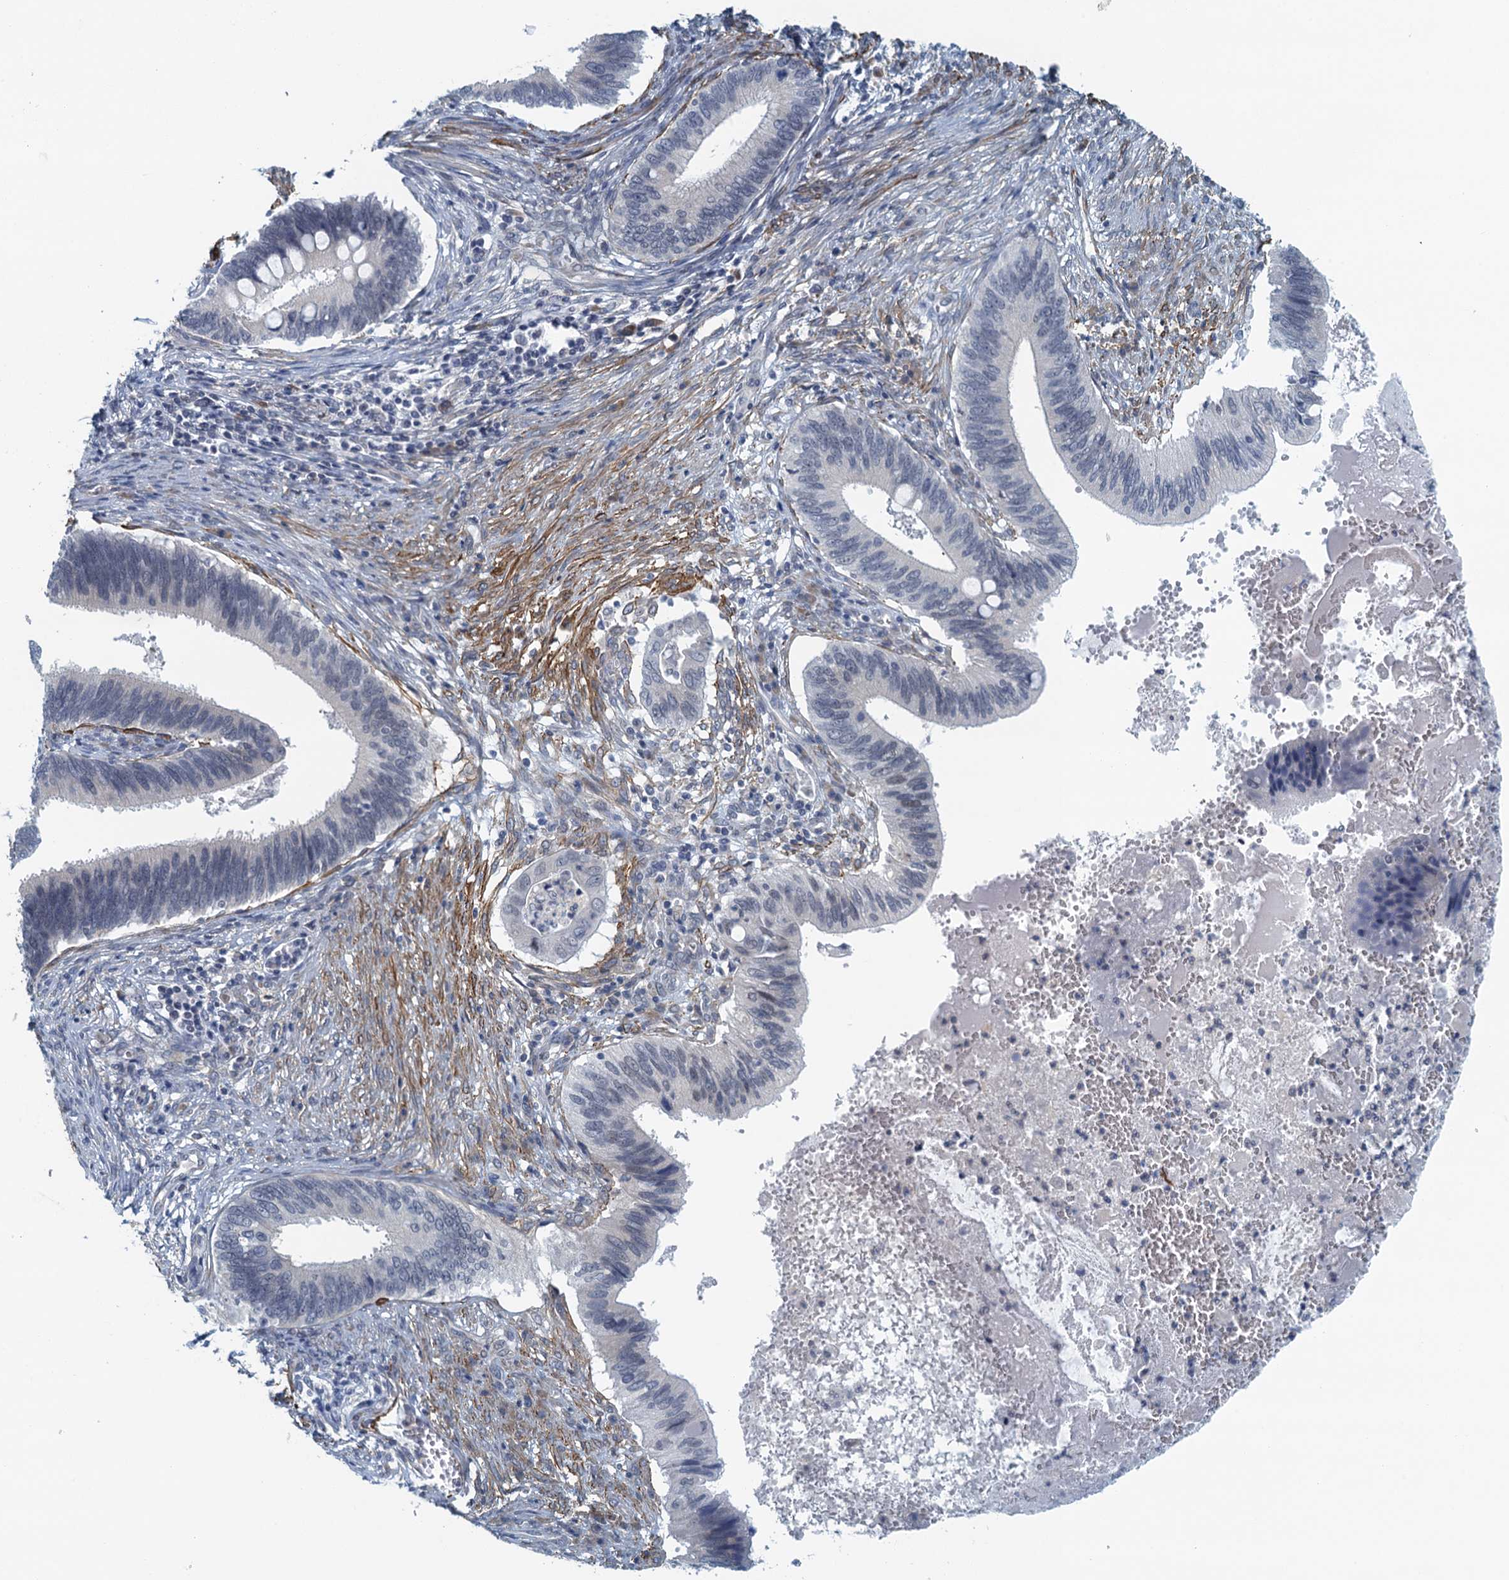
{"staining": {"intensity": "negative", "quantity": "none", "location": "none"}, "tissue": "cervical cancer", "cell_type": "Tumor cells", "image_type": "cancer", "snomed": [{"axis": "morphology", "description": "Adenocarcinoma, NOS"}, {"axis": "topography", "description": "Cervix"}], "caption": "Immunohistochemical staining of cervical cancer (adenocarcinoma) exhibits no significant positivity in tumor cells.", "gene": "ALG2", "patient": {"sex": "female", "age": 42}}